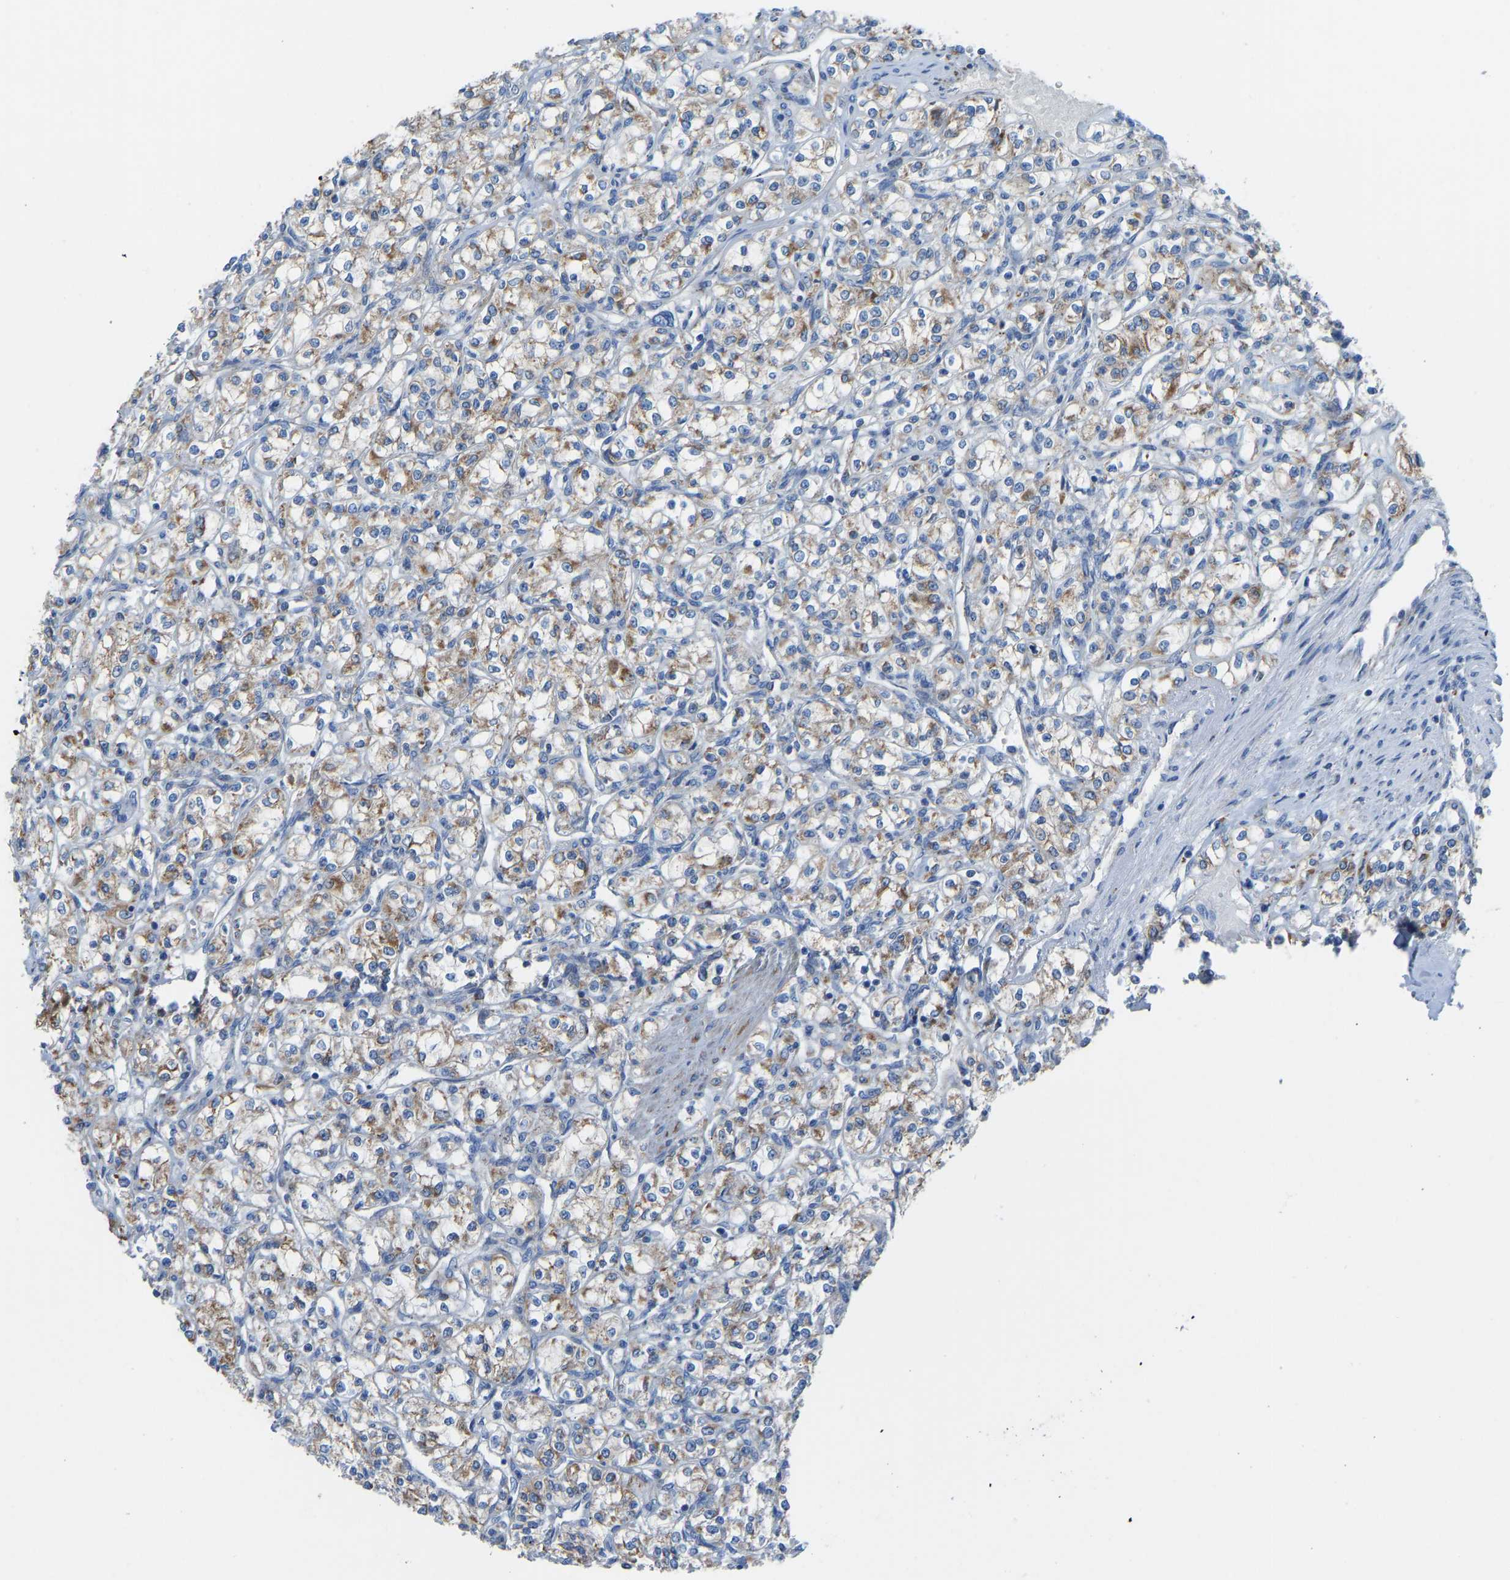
{"staining": {"intensity": "moderate", "quantity": ">75%", "location": "cytoplasmic/membranous"}, "tissue": "renal cancer", "cell_type": "Tumor cells", "image_type": "cancer", "snomed": [{"axis": "morphology", "description": "Adenocarcinoma, NOS"}, {"axis": "topography", "description": "Kidney"}], "caption": "Immunohistochemistry (DAB (3,3'-diaminobenzidine)) staining of human renal cancer (adenocarcinoma) reveals moderate cytoplasmic/membranous protein positivity in about >75% of tumor cells.", "gene": "SMIM20", "patient": {"sex": "male", "age": 77}}